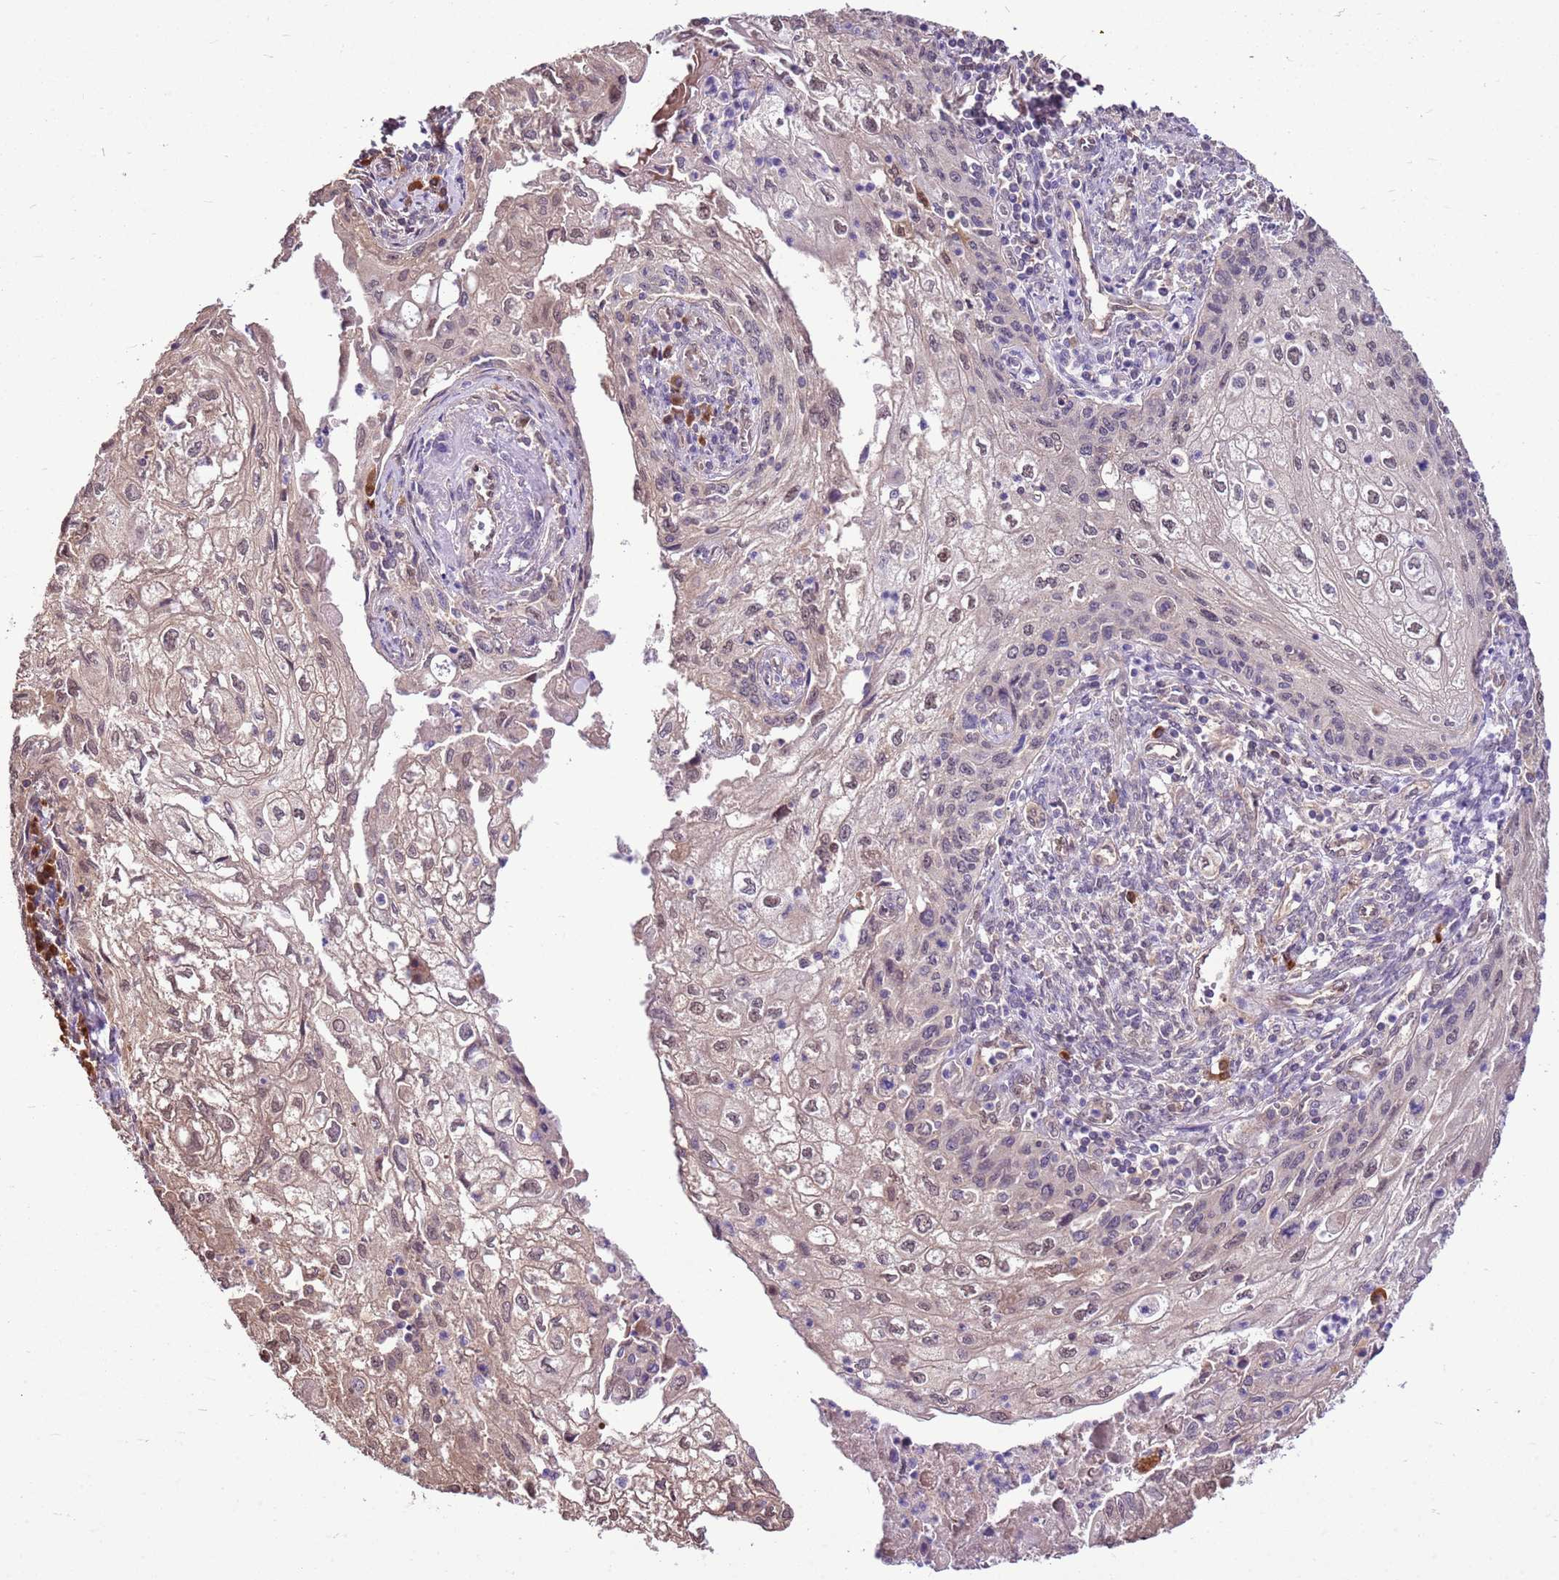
{"staining": {"intensity": "weak", "quantity": "25%-75%", "location": "cytoplasmic/membranous,nuclear"}, "tissue": "cervical cancer", "cell_type": "Tumor cells", "image_type": "cancer", "snomed": [{"axis": "morphology", "description": "Squamous cell carcinoma, NOS"}, {"axis": "topography", "description": "Cervix"}], "caption": "Immunohistochemical staining of human cervical cancer displays weak cytoplasmic/membranous and nuclear protein staining in about 25%-75% of tumor cells.", "gene": "BBS5", "patient": {"sex": "female", "age": 67}}